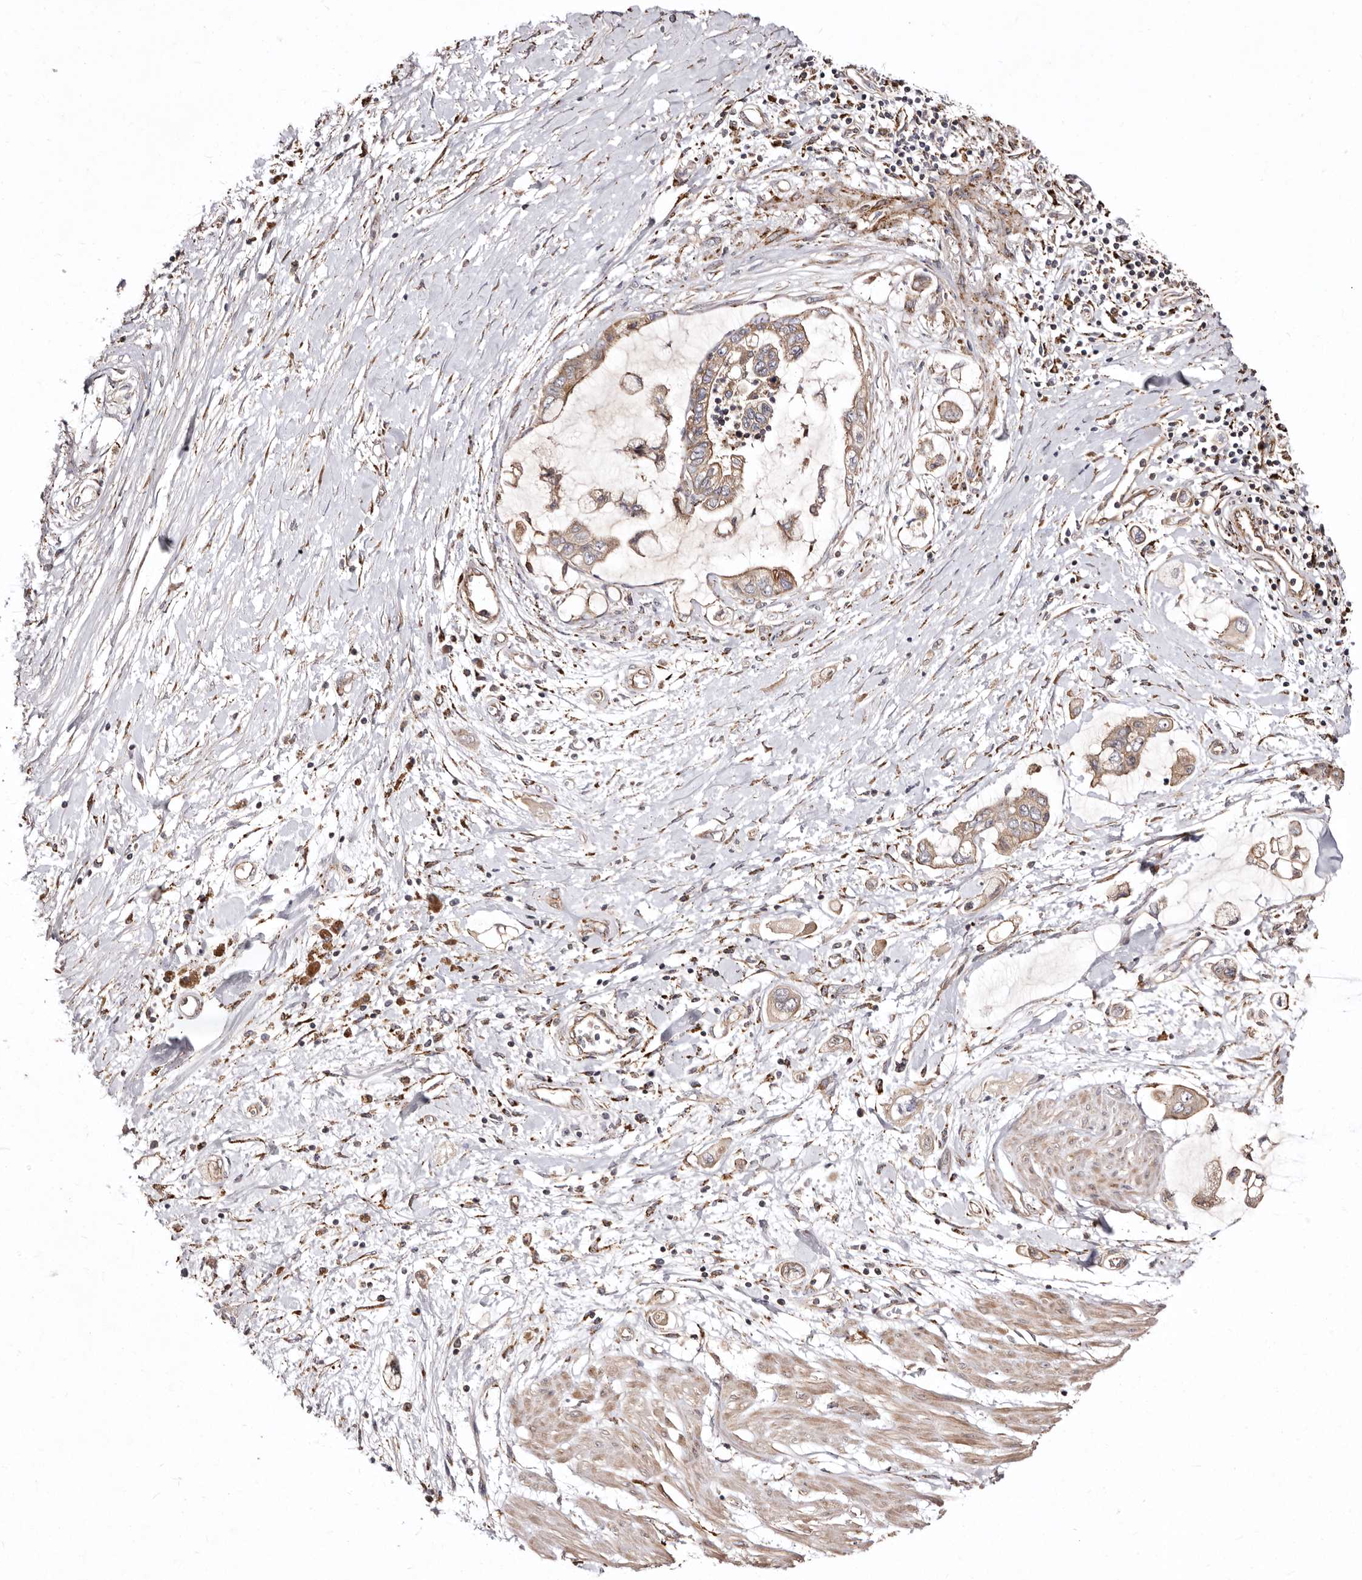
{"staining": {"intensity": "weak", "quantity": ">75%", "location": "cytoplasmic/membranous"}, "tissue": "pancreatic cancer", "cell_type": "Tumor cells", "image_type": "cancer", "snomed": [{"axis": "morphology", "description": "Adenocarcinoma, NOS"}, {"axis": "topography", "description": "Pancreas"}], "caption": "Brown immunohistochemical staining in adenocarcinoma (pancreatic) reveals weak cytoplasmic/membranous positivity in approximately >75% of tumor cells.", "gene": "LUZP1", "patient": {"sex": "male", "age": 59}}